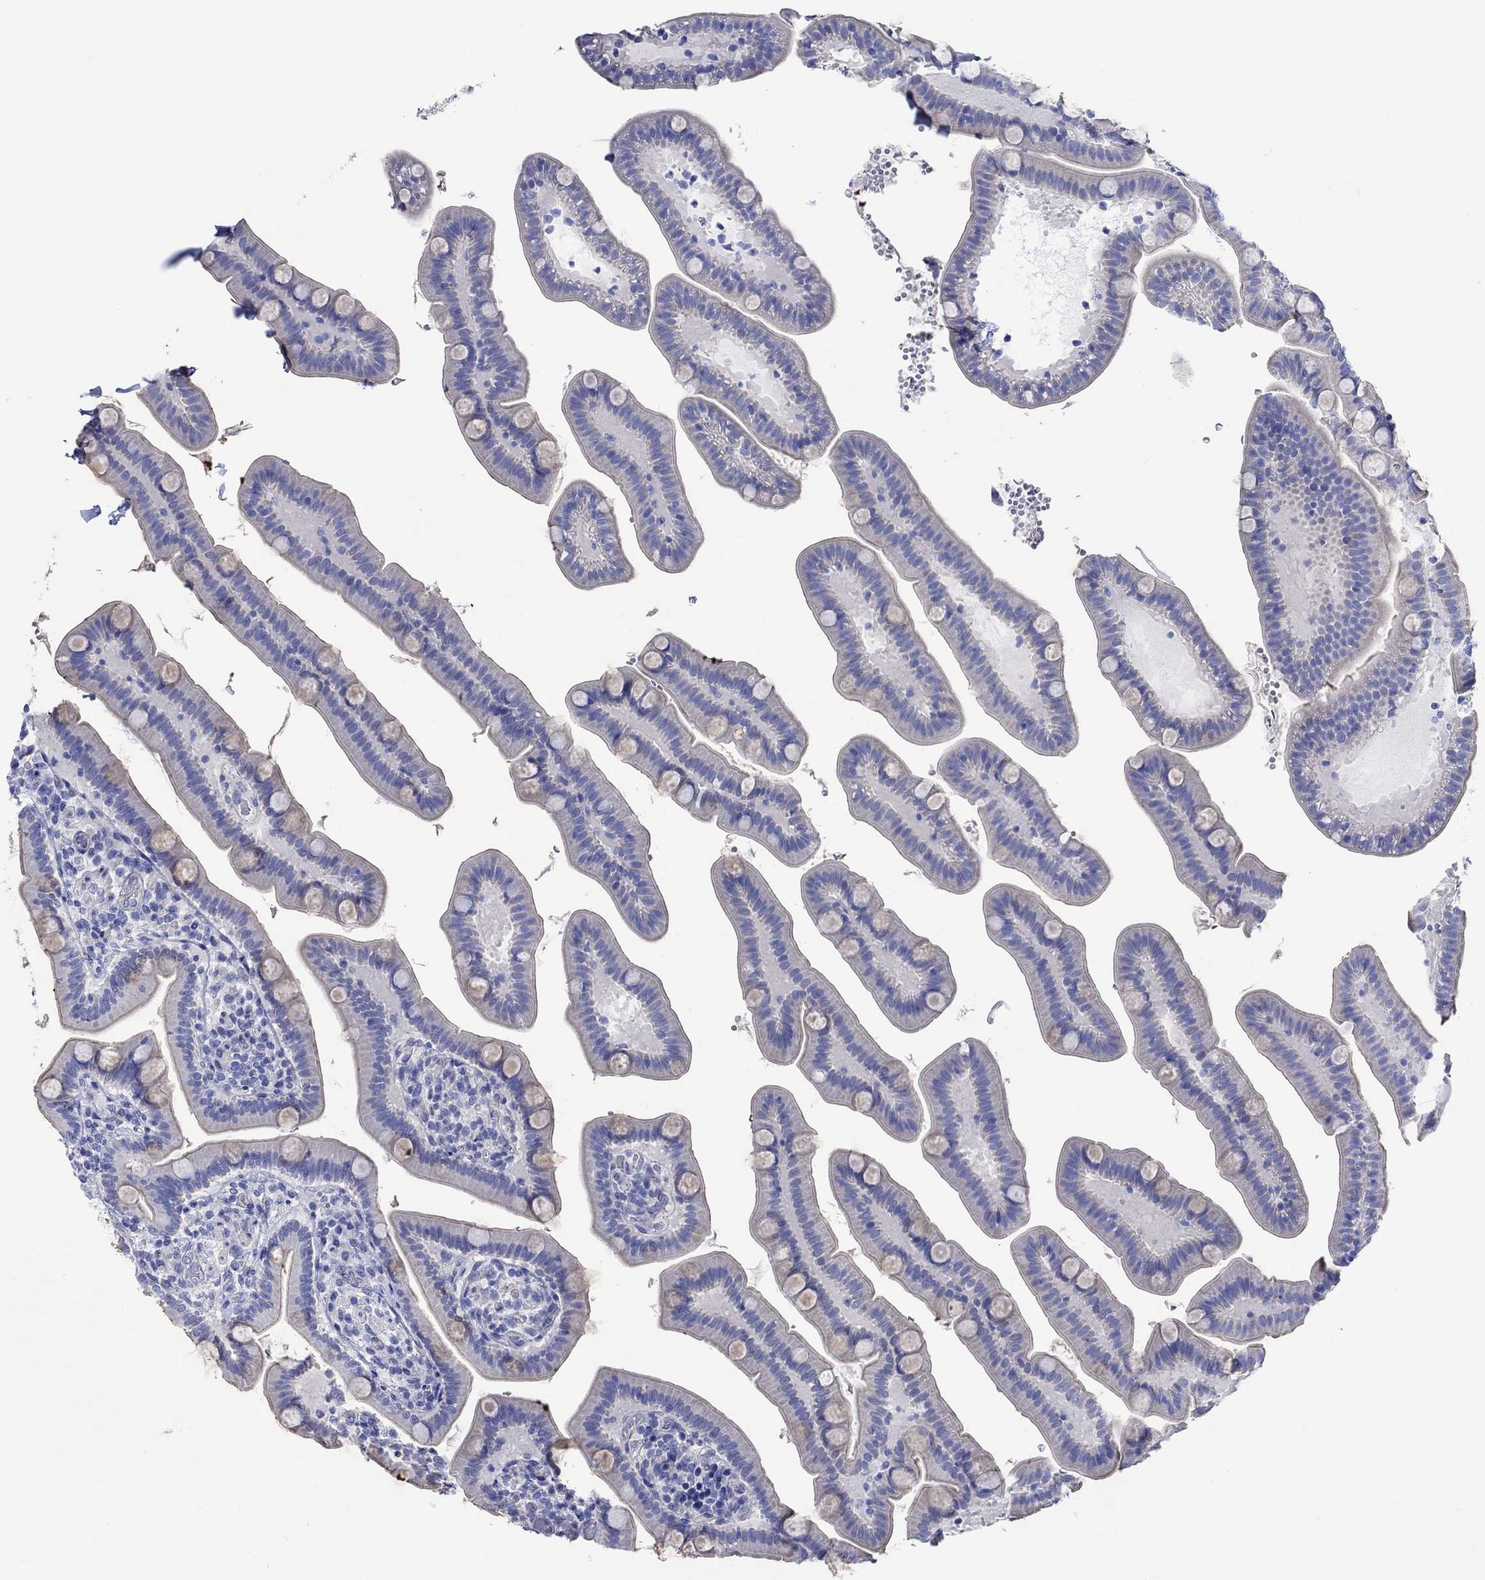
{"staining": {"intensity": "negative", "quantity": "none", "location": "none"}, "tissue": "small intestine", "cell_type": "Glandular cells", "image_type": "normal", "snomed": [{"axis": "morphology", "description": "Normal tissue, NOS"}, {"axis": "topography", "description": "Small intestine"}], "caption": "An IHC image of benign small intestine is shown. There is no staining in glandular cells of small intestine.", "gene": "HARBI1", "patient": {"sex": "male", "age": 66}}